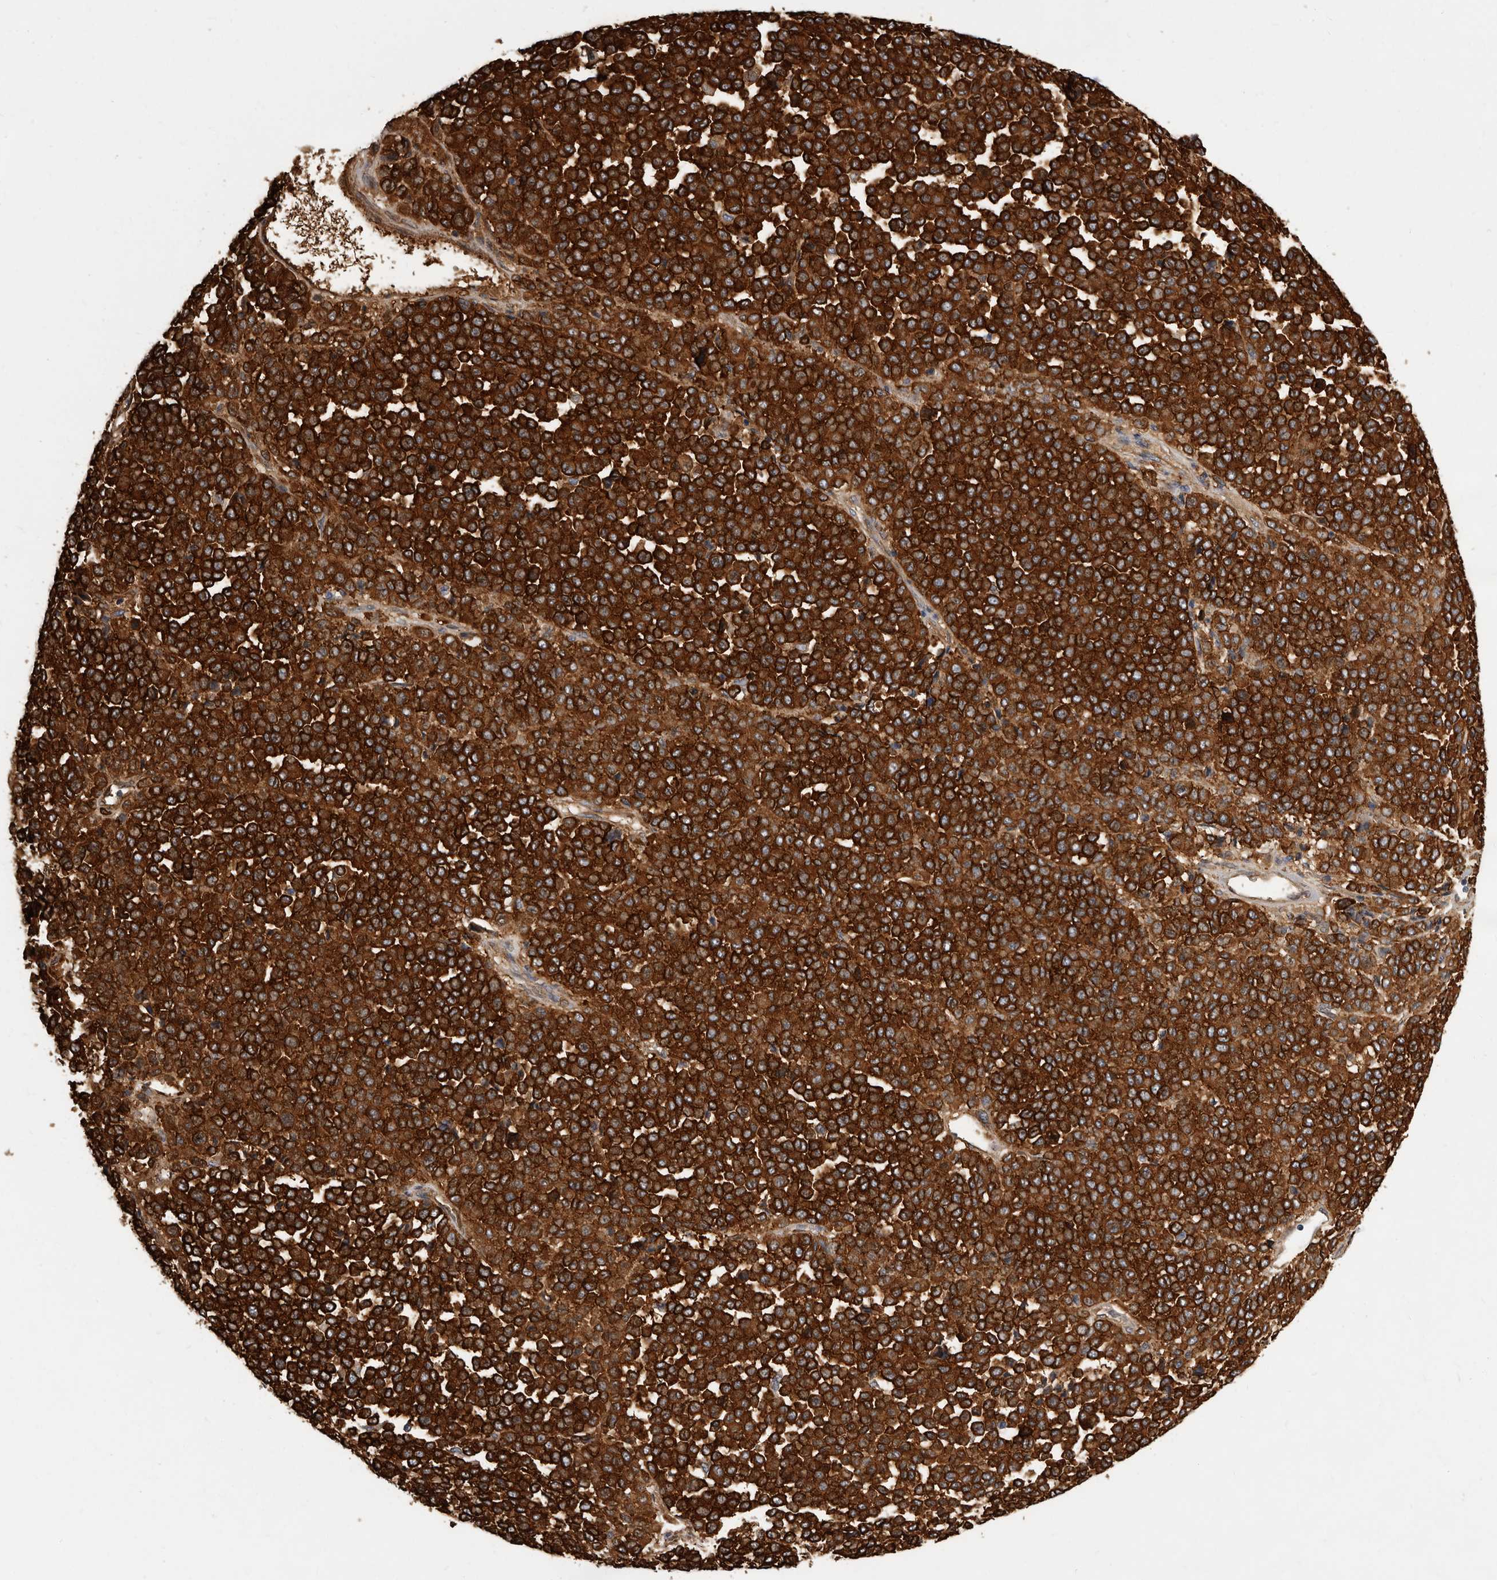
{"staining": {"intensity": "strong", "quantity": ">75%", "location": "cytoplasmic/membranous"}, "tissue": "melanoma", "cell_type": "Tumor cells", "image_type": "cancer", "snomed": [{"axis": "morphology", "description": "Malignant melanoma, Metastatic site"}, {"axis": "topography", "description": "Pancreas"}], "caption": "The photomicrograph shows staining of malignant melanoma (metastatic site), revealing strong cytoplasmic/membranous protein expression (brown color) within tumor cells.", "gene": "ENAH", "patient": {"sex": "female", "age": 30}}